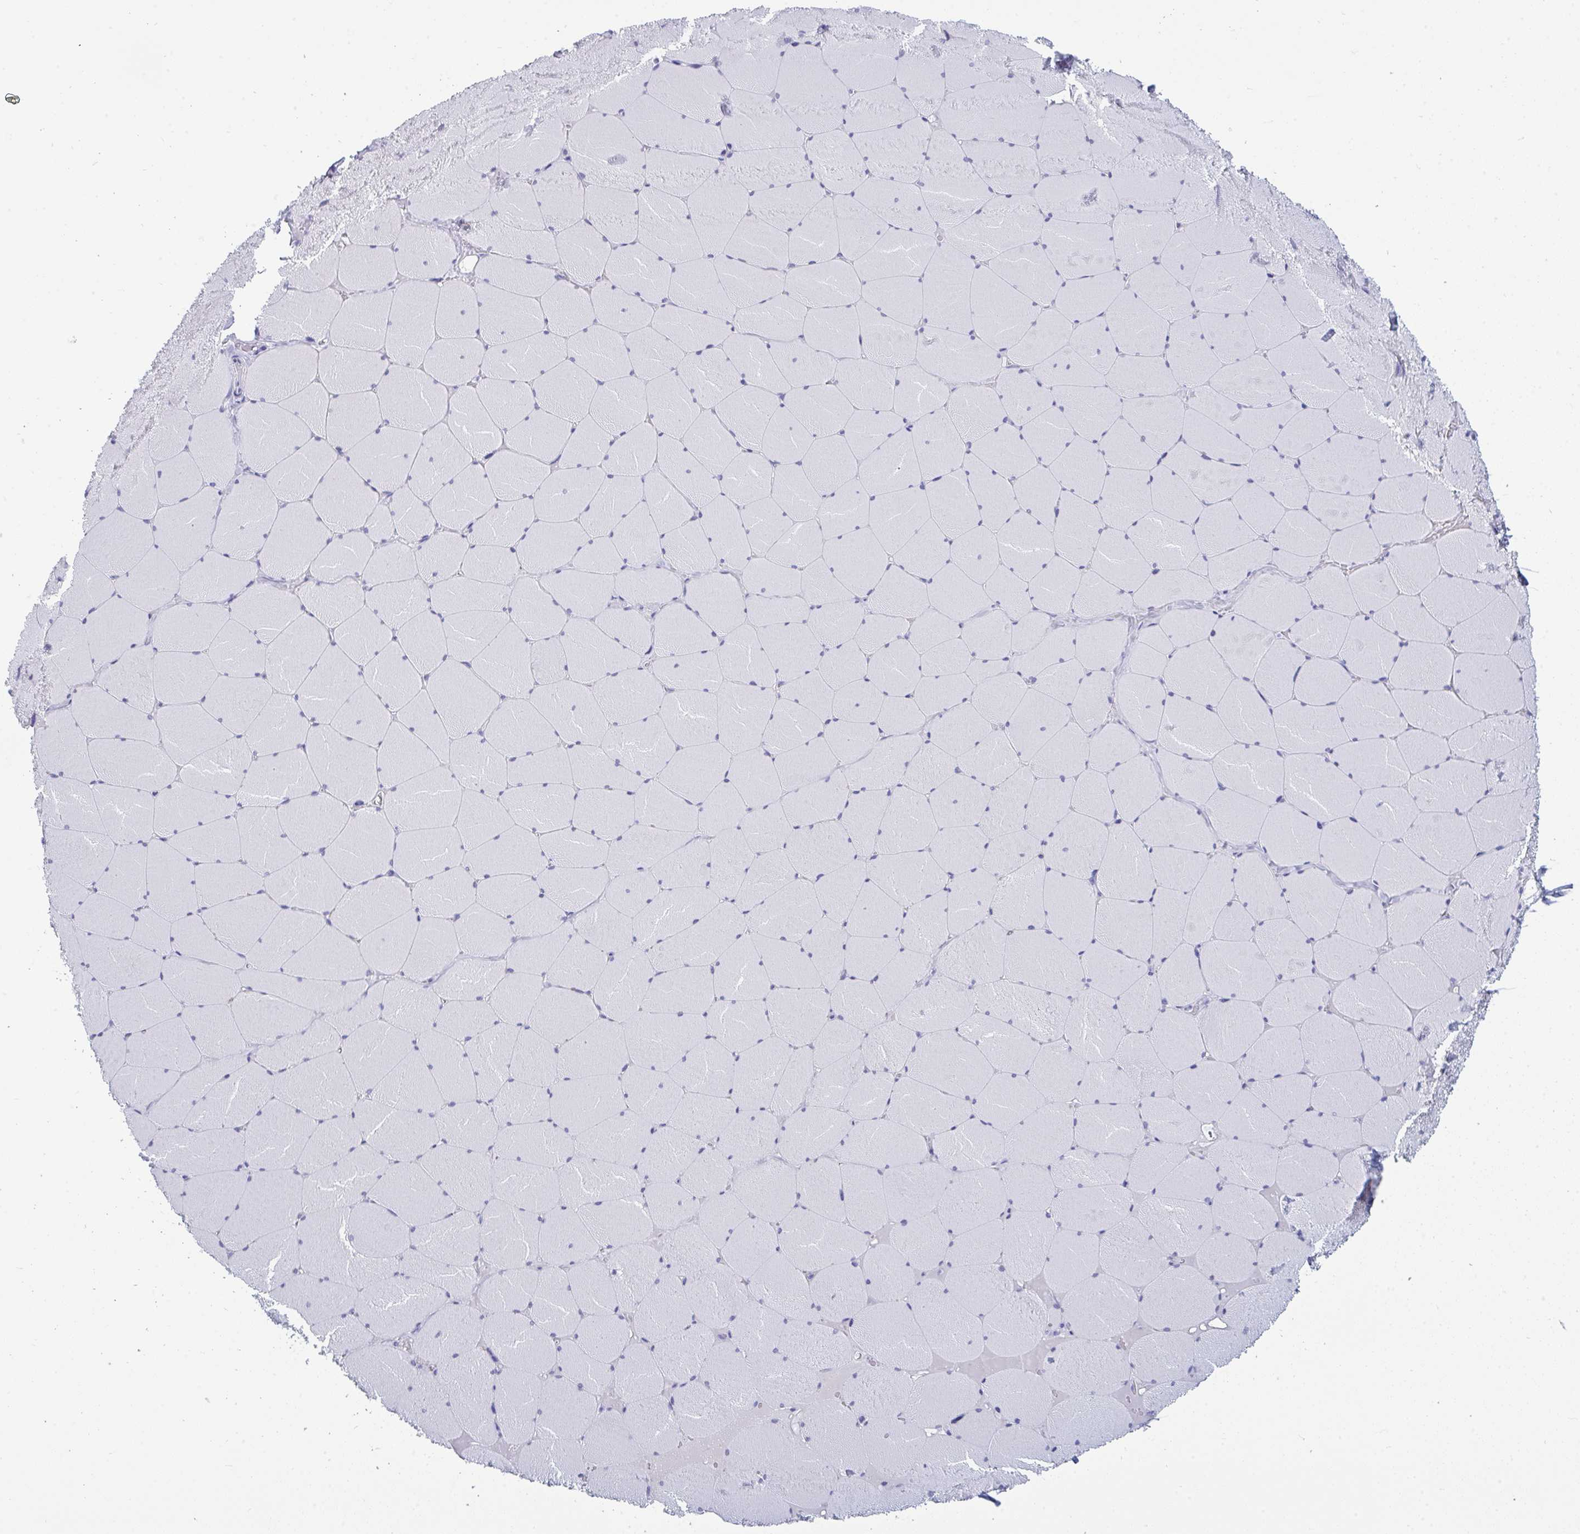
{"staining": {"intensity": "negative", "quantity": "none", "location": "none"}, "tissue": "skeletal muscle", "cell_type": "Myocytes", "image_type": "normal", "snomed": [{"axis": "morphology", "description": "Normal tissue, NOS"}, {"axis": "topography", "description": "Skeletal muscle"}, {"axis": "topography", "description": "Head-Neck"}], "caption": "Protein analysis of normal skeletal muscle exhibits no significant positivity in myocytes. (Immunohistochemistry (ihc), brightfield microscopy, high magnification).", "gene": "PRDM9", "patient": {"sex": "male", "age": 66}}